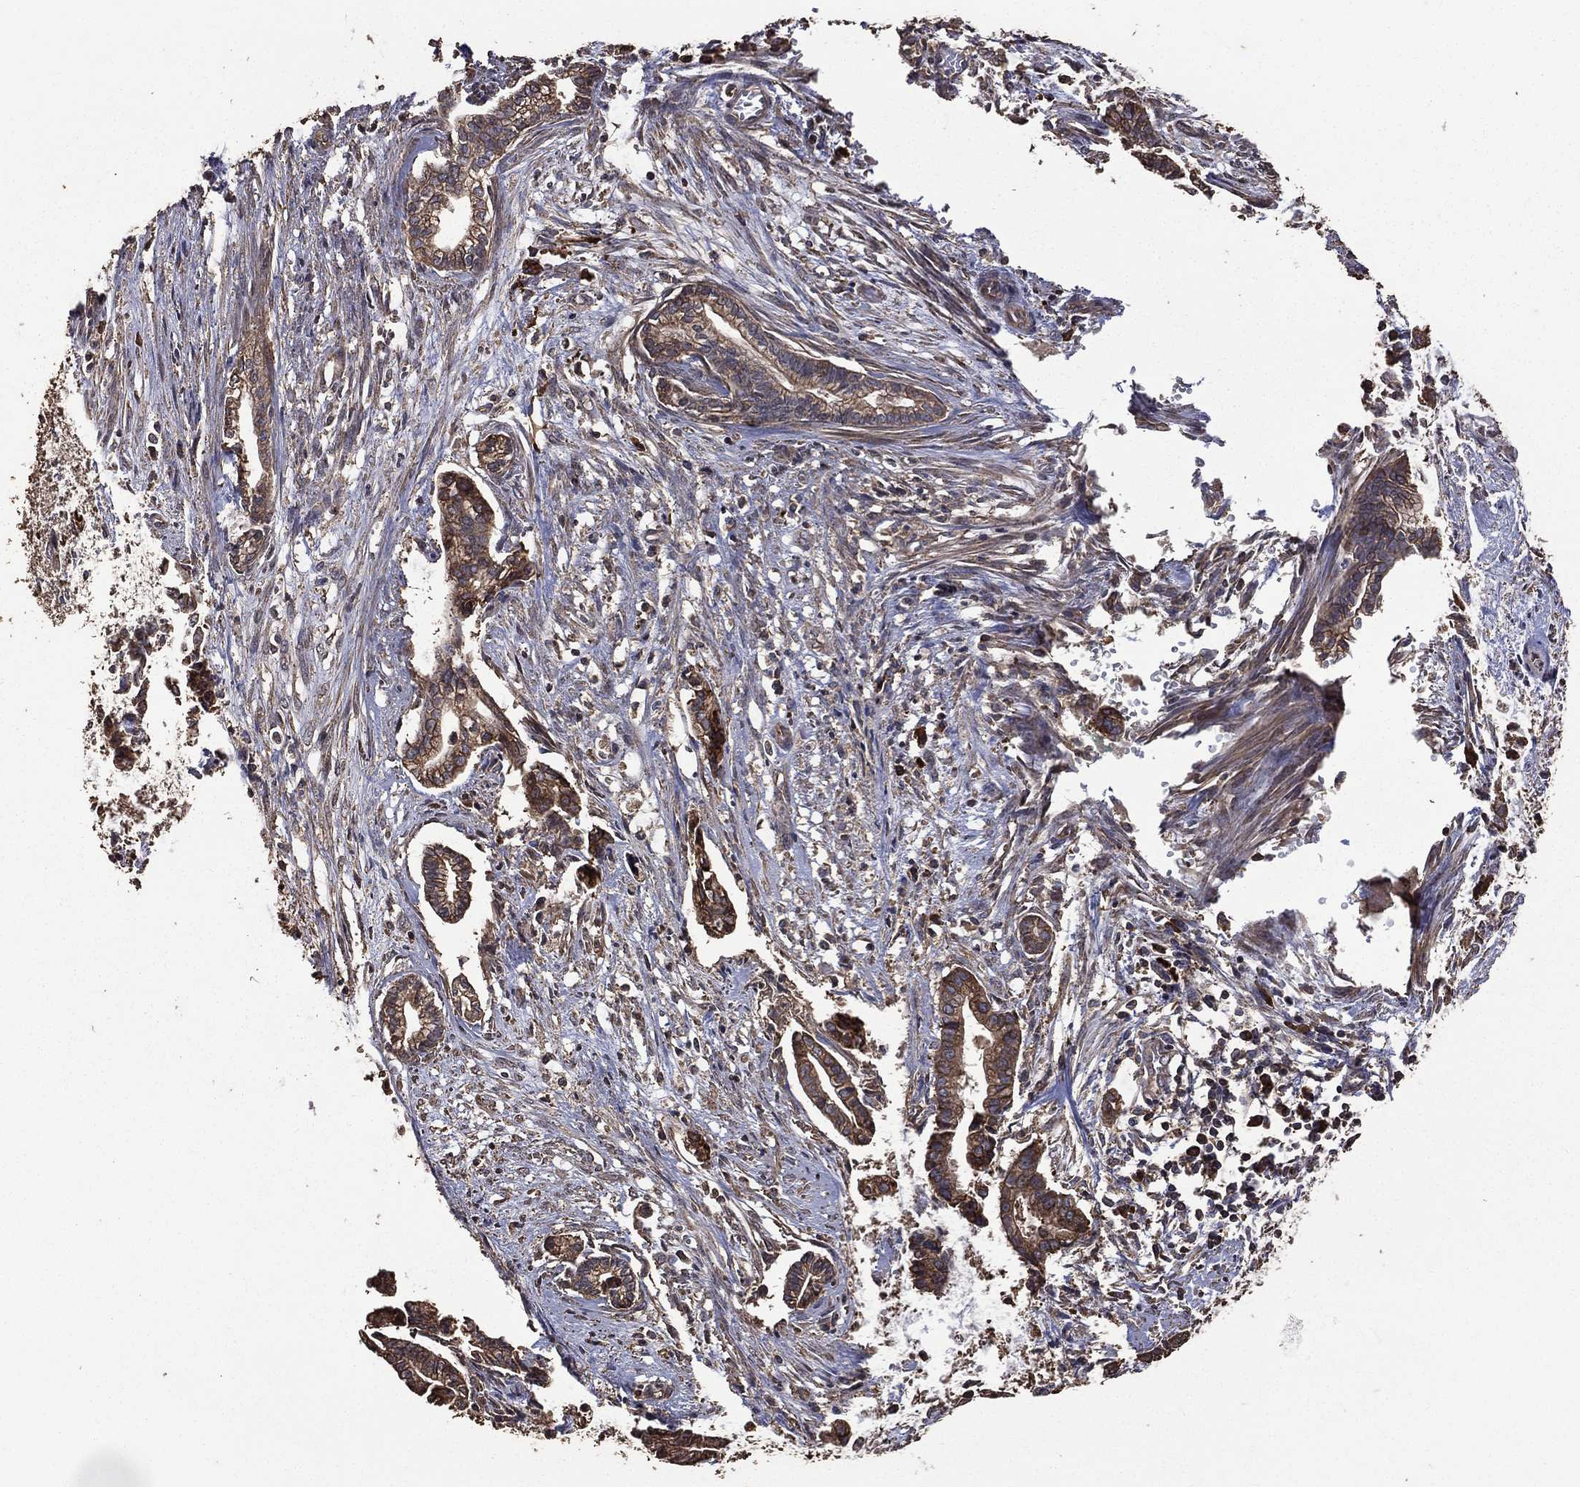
{"staining": {"intensity": "strong", "quantity": ">75%", "location": "cytoplasmic/membranous"}, "tissue": "cervical cancer", "cell_type": "Tumor cells", "image_type": "cancer", "snomed": [{"axis": "morphology", "description": "Adenocarcinoma, NOS"}, {"axis": "topography", "description": "Cervix"}], "caption": "Cervical cancer was stained to show a protein in brown. There is high levels of strong cytoplasmic/membranous staining in approximately >75% of tumor cells.", "gene": "METTL27", "patient": {"sex": "female", "age": 62}}